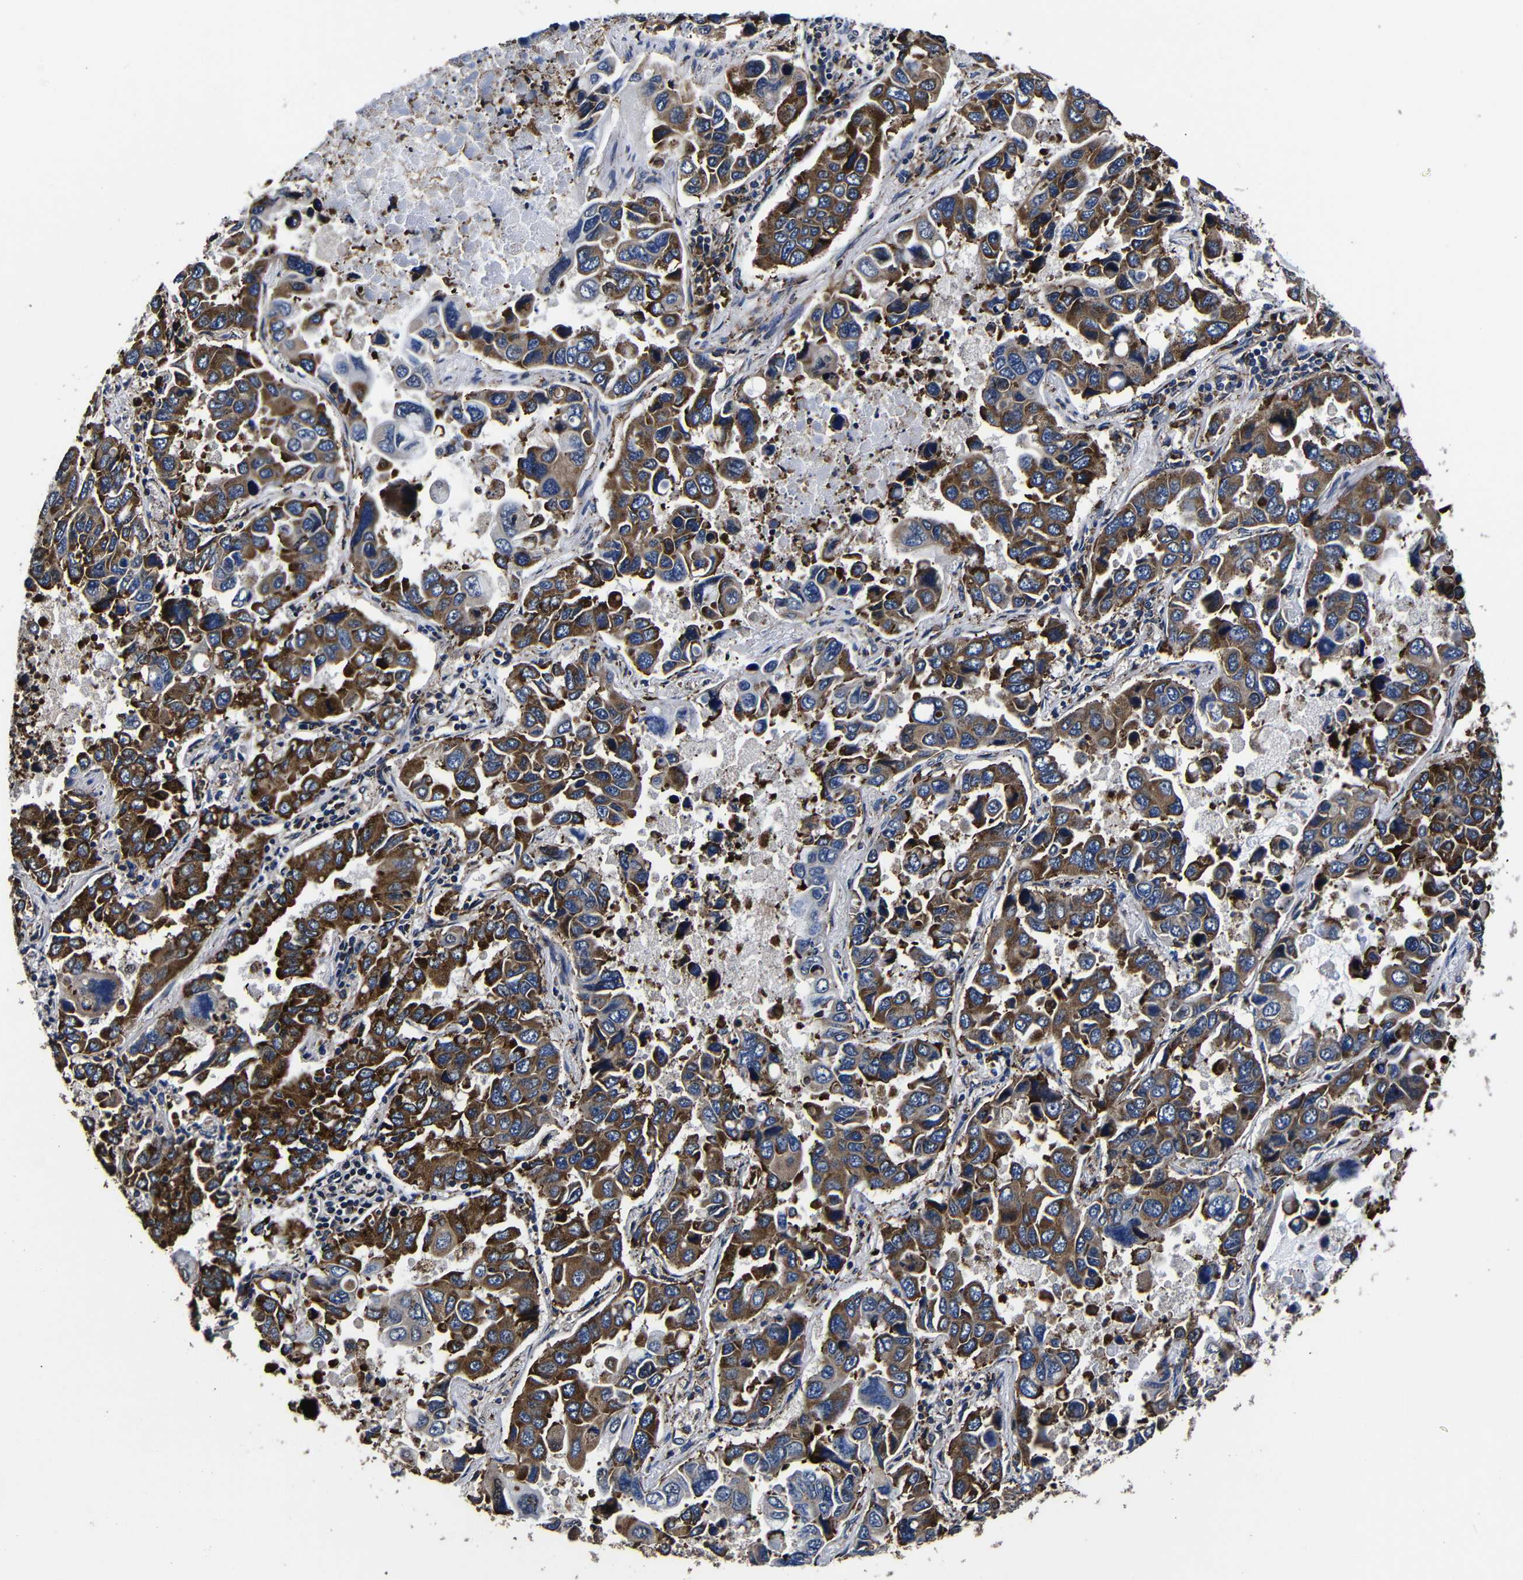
{"staining": {"intensity": "strong", "quantity": "25%-75%", "location": "cytoplasmic/membranous"}, "tissue": "lung cancer", "cell_type": "Tumor cells", "image_type": "cancer", "snomed": [{"axis": "morphology", "description": "Adenocarcinoma, NOS"}, {"axis": "topography", "description": "Lung"}], "caption": "IHC of human lung cancer (adenocarcinoma) shows high levels of strong cytoplasmic/membranous positivity in approximately 25%-75% of tumor cells.", "gene": "SCN9A", "patient": {"sex": "male", "age": 64}}